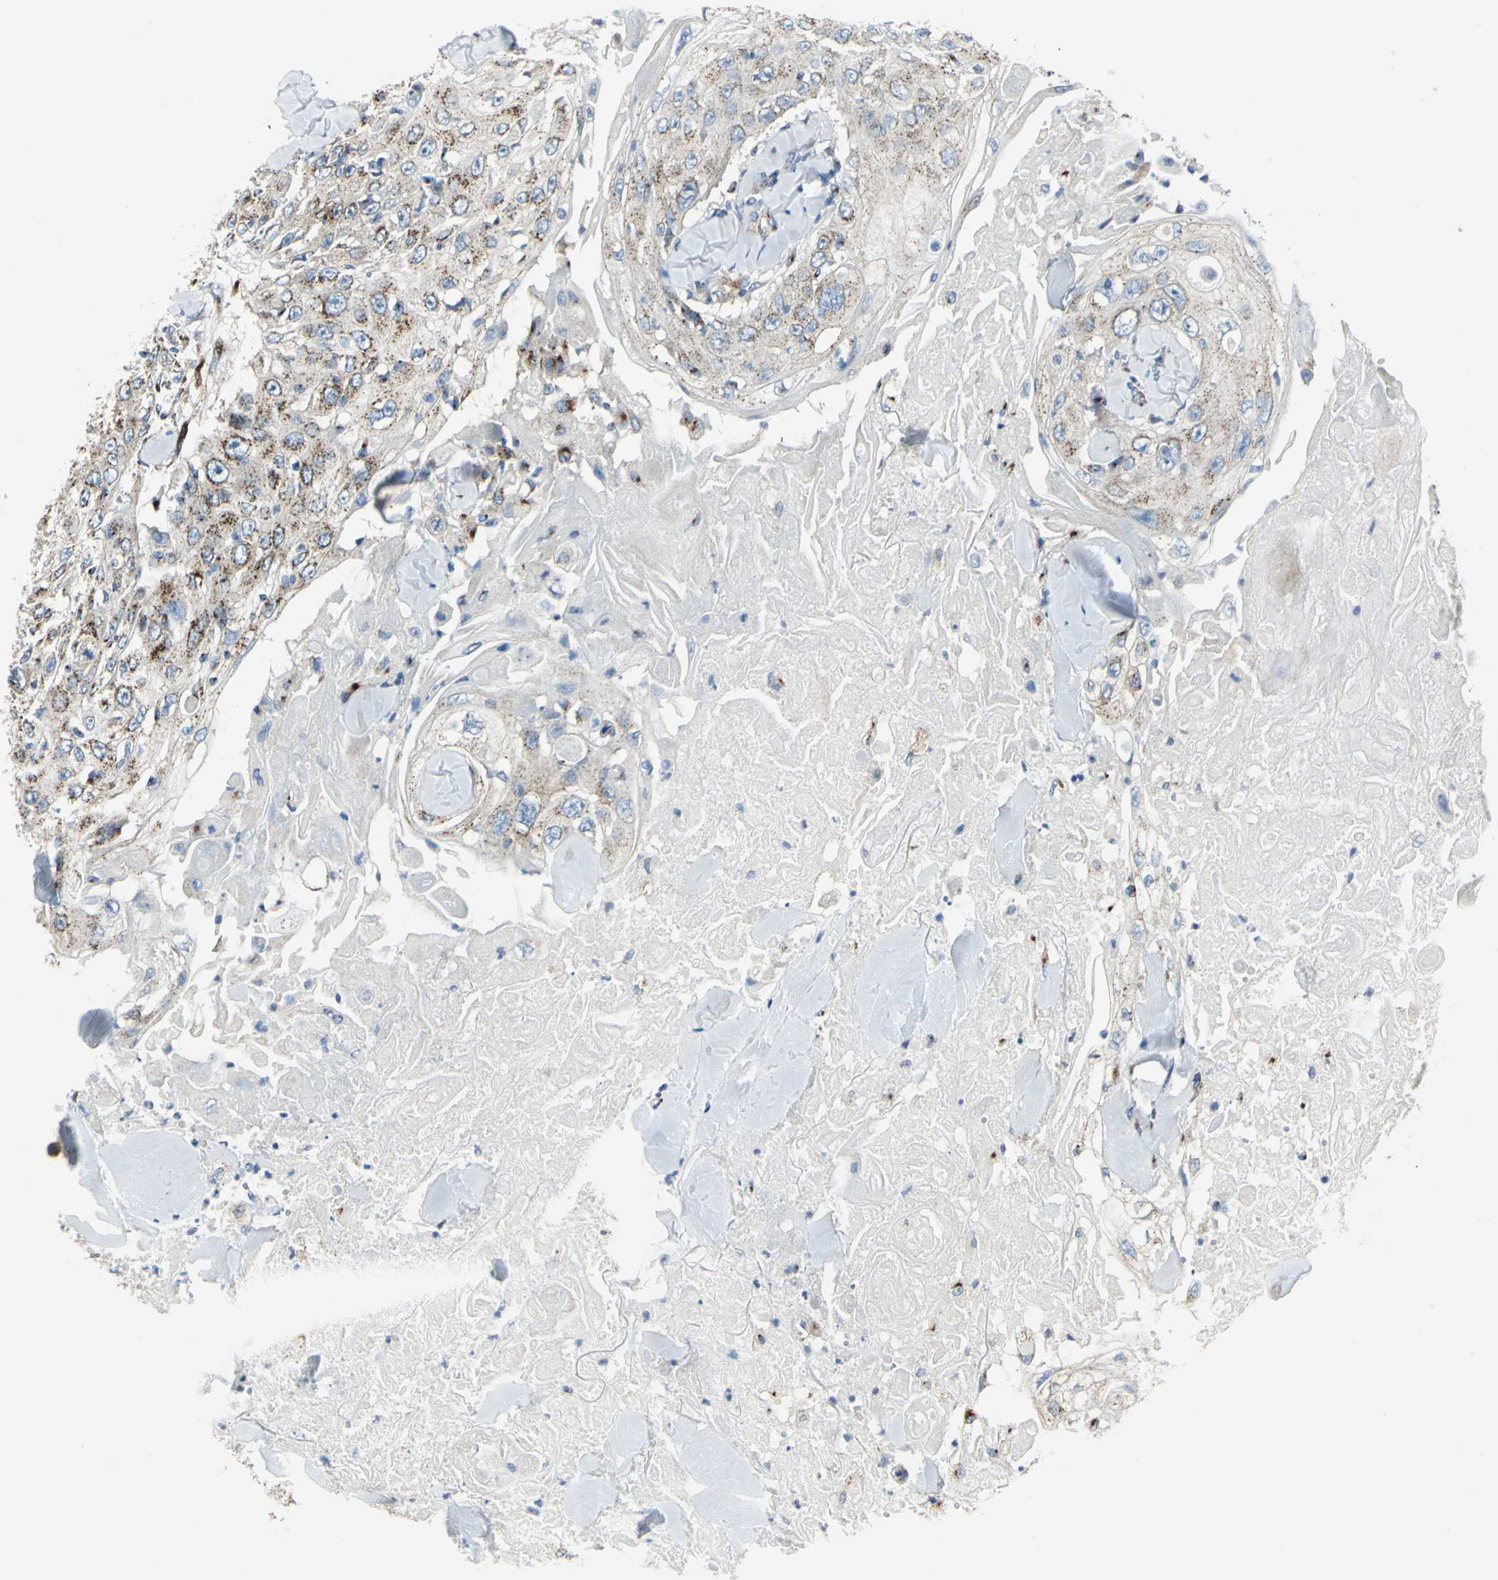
{"staining": {"intensity": "moderate", "quantity": ">75%", "location": "cytoplasmic/membranous"}, "tissue": "skin cancer", "cell_type": "Tumor cells", "image_type": "cancer", "snomed": [{"axis": "morphology", "description": "Squamous cell carcinoma, NOS"}, {"axis": "topography", "description": "Skin"}], "caption": "An image of human skin squamous cell carcinoma stained for a protein demonstrates moderate cytoplasmic/membranous brown staining in tumor cells.", "gene": "GPR3", "patient": {"sex": "male", "age": 86}}